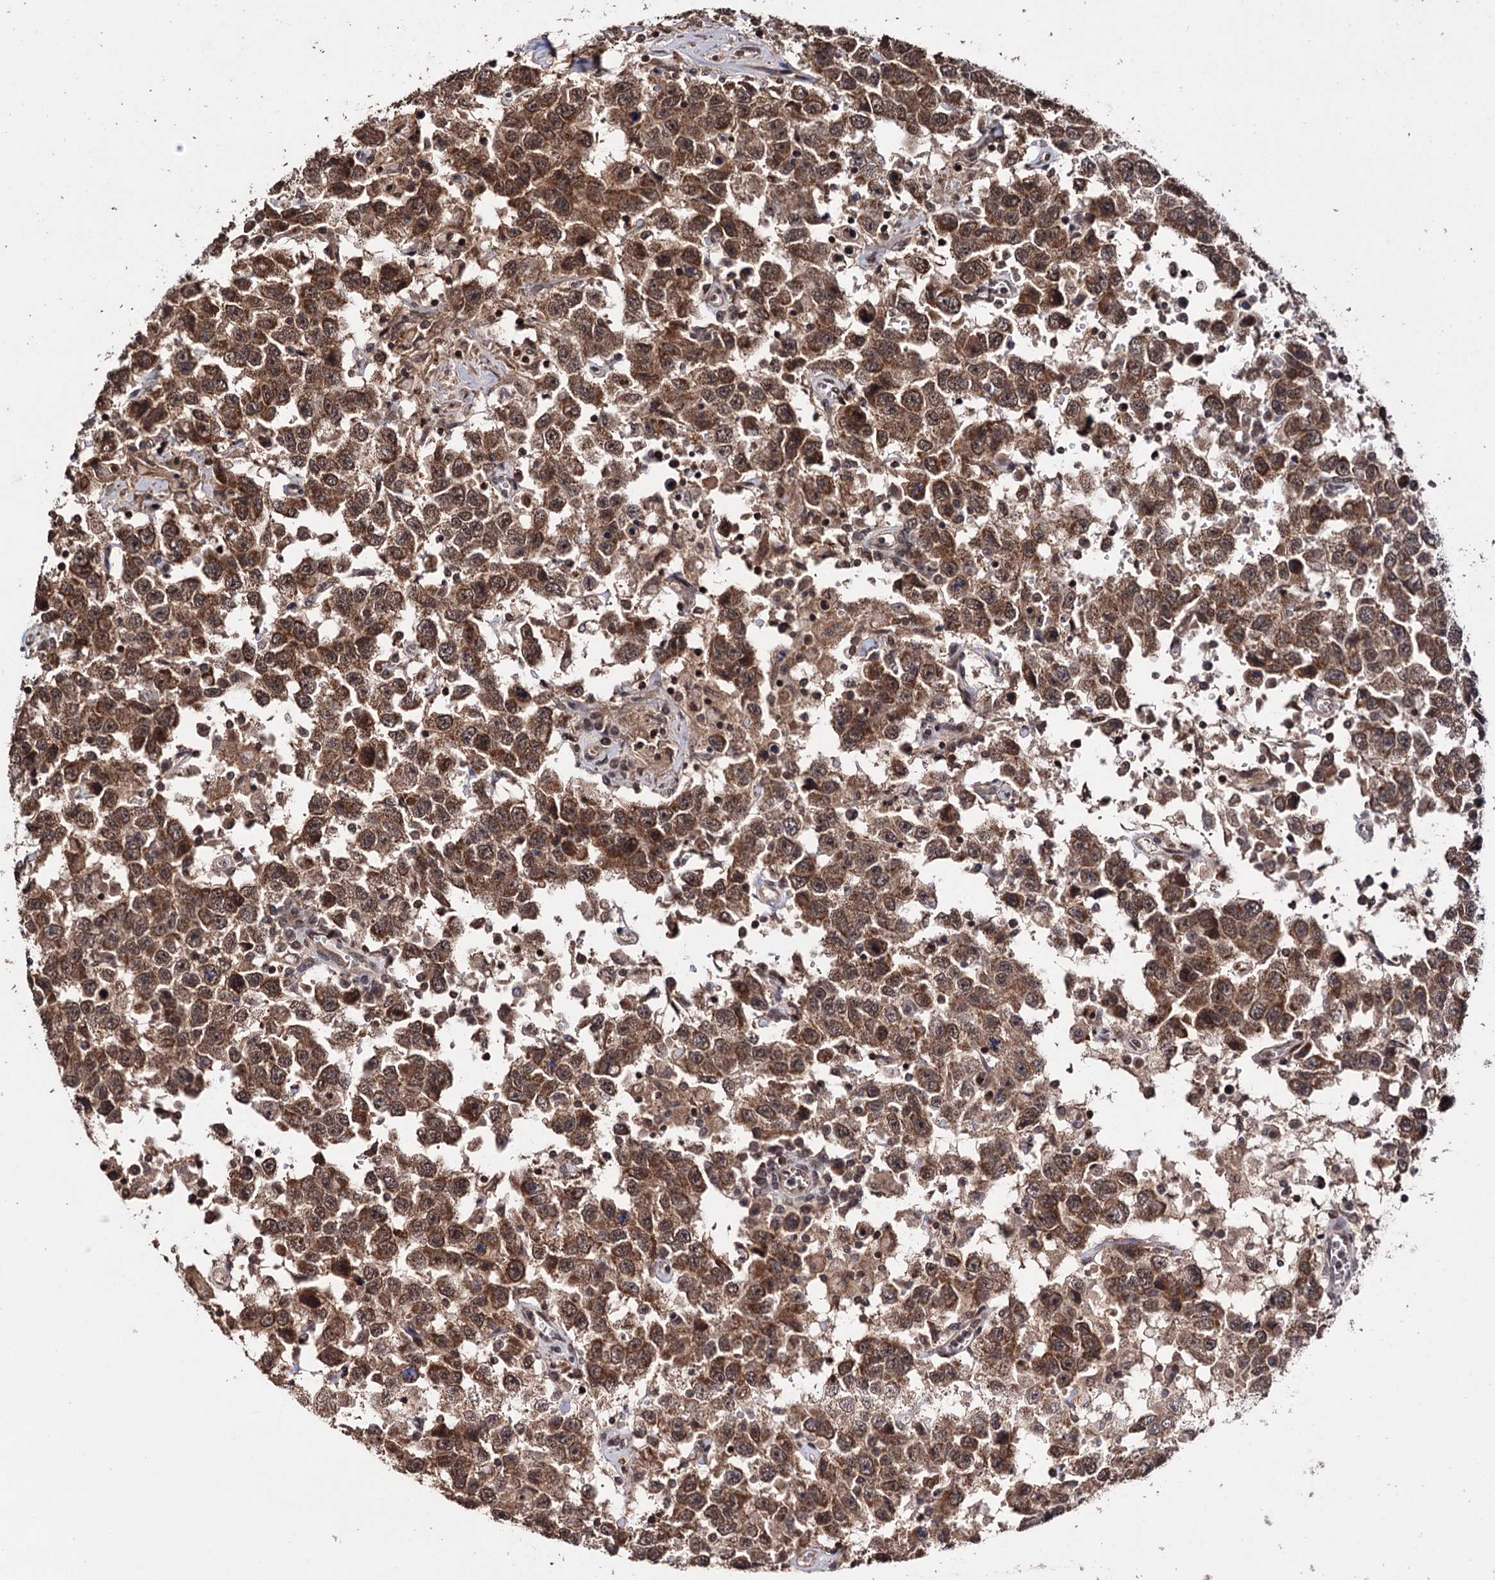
{"staining": {"intensity": "moderate", "quantity": ">75%", "location": "cytoplasmic/membranous"}, "tissue": "testis cancer", "cell_type": "Tumor cells", "image_type": "cancer", "snomed": [{"axis": "morphology", "description": "Seminoma, NOS"}, {"axis": "topography", "description": "Testis"}], "caption": "Immunohistochemistry of testis seminoma shows medium levels of moderate cytoplasmic/membranous expression in approximately >75% of tumor cells.", "gene": "KLF5", "patient": {"sex": "male", "age": 41}}